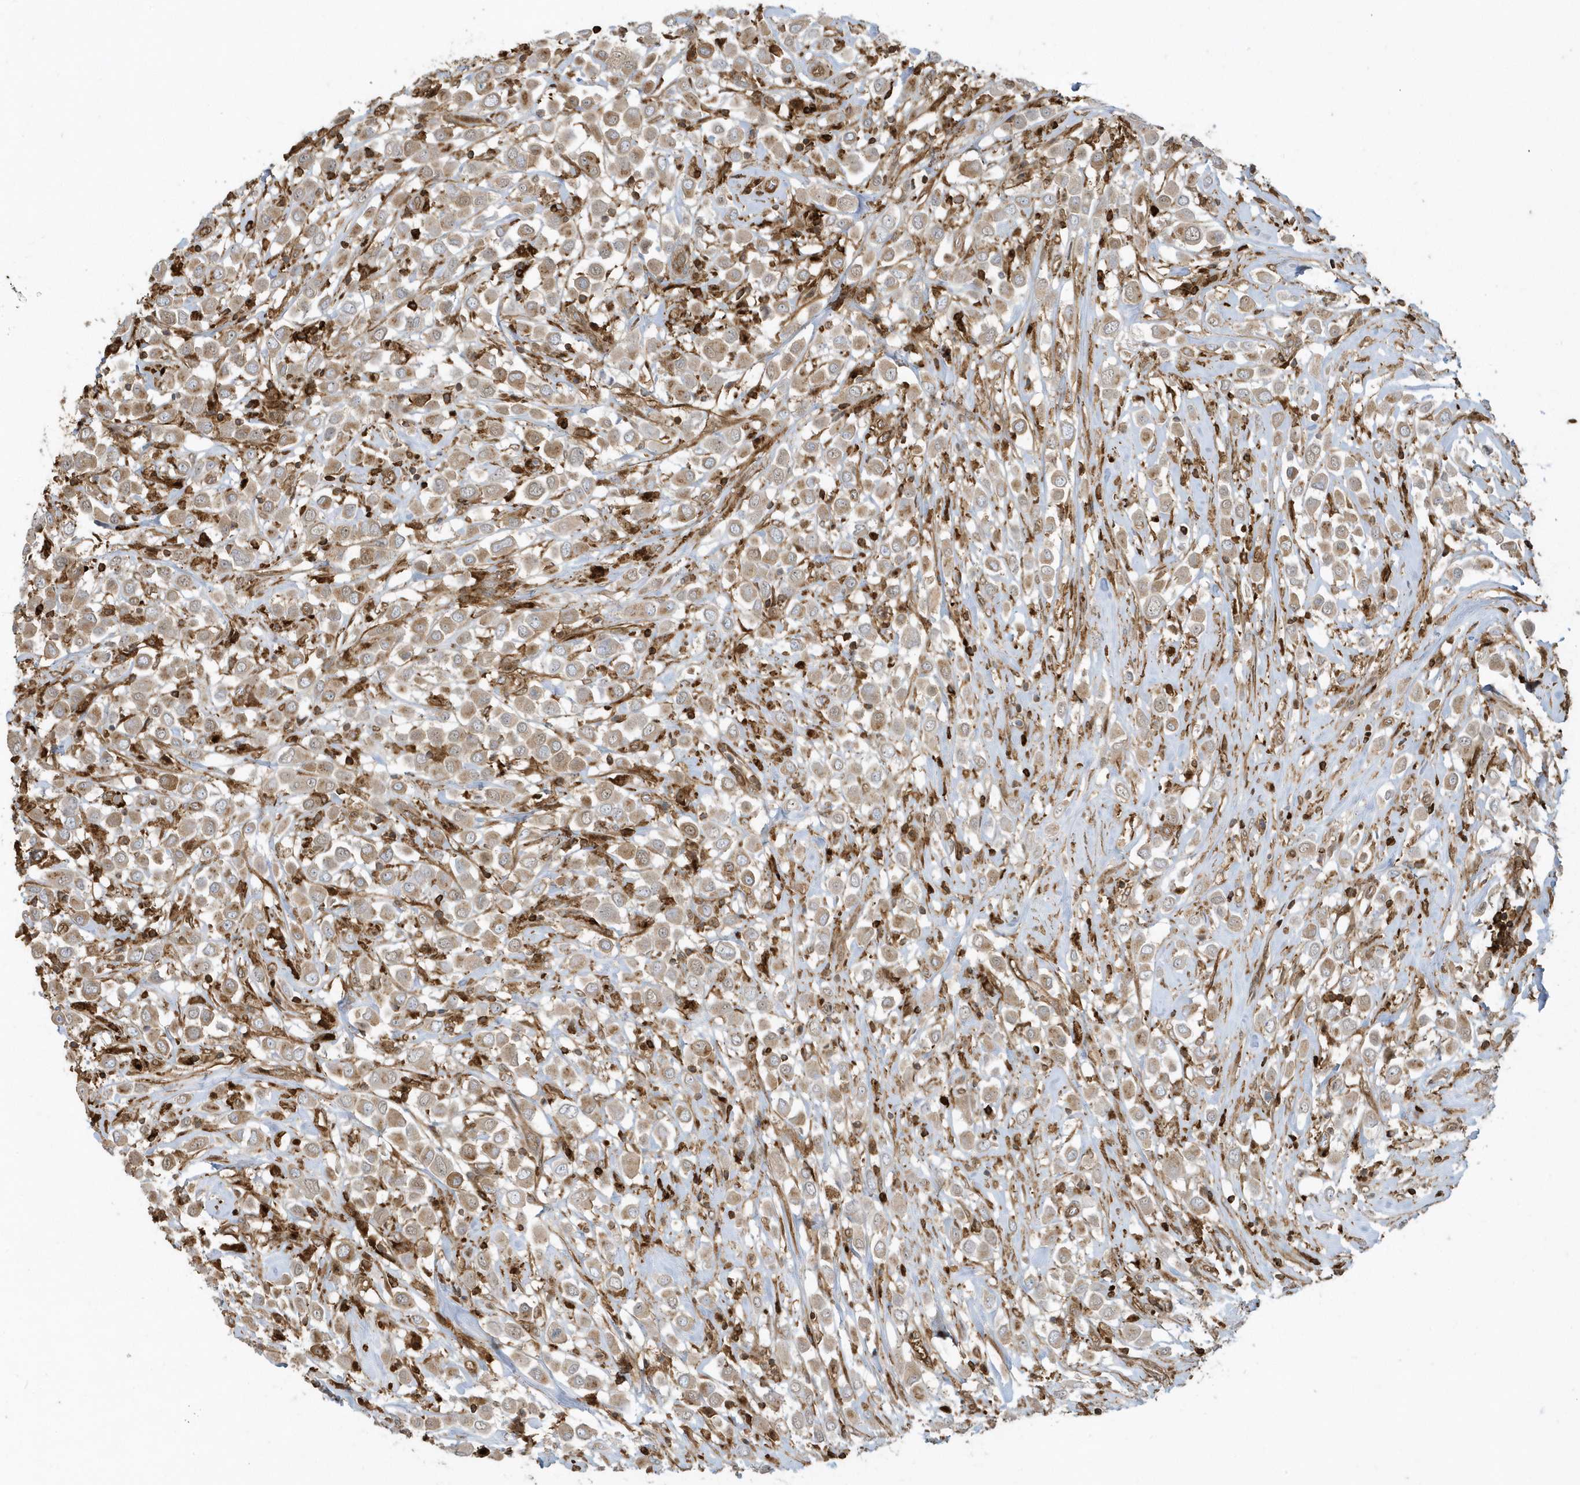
{"staining": {"intensity": "moderate", "quantity": "25%-75%", "location": "cytoplasmic/membranous"}, "tissue": "breast cancer", "cell_type": "Tumor cells", "image_type": "cancer", "snomed": [{"axis": "morphology", "description": "Duct carcinoma"}, {"axis": "topography", "description": "Breast"}], "caption": "Breast cancer (intraductal carcinoma) stained with a protein marker reveals moderate staining in tumor cells.", "gene": "CLCN6", "patient": {"sex": "female", "age": 61}}